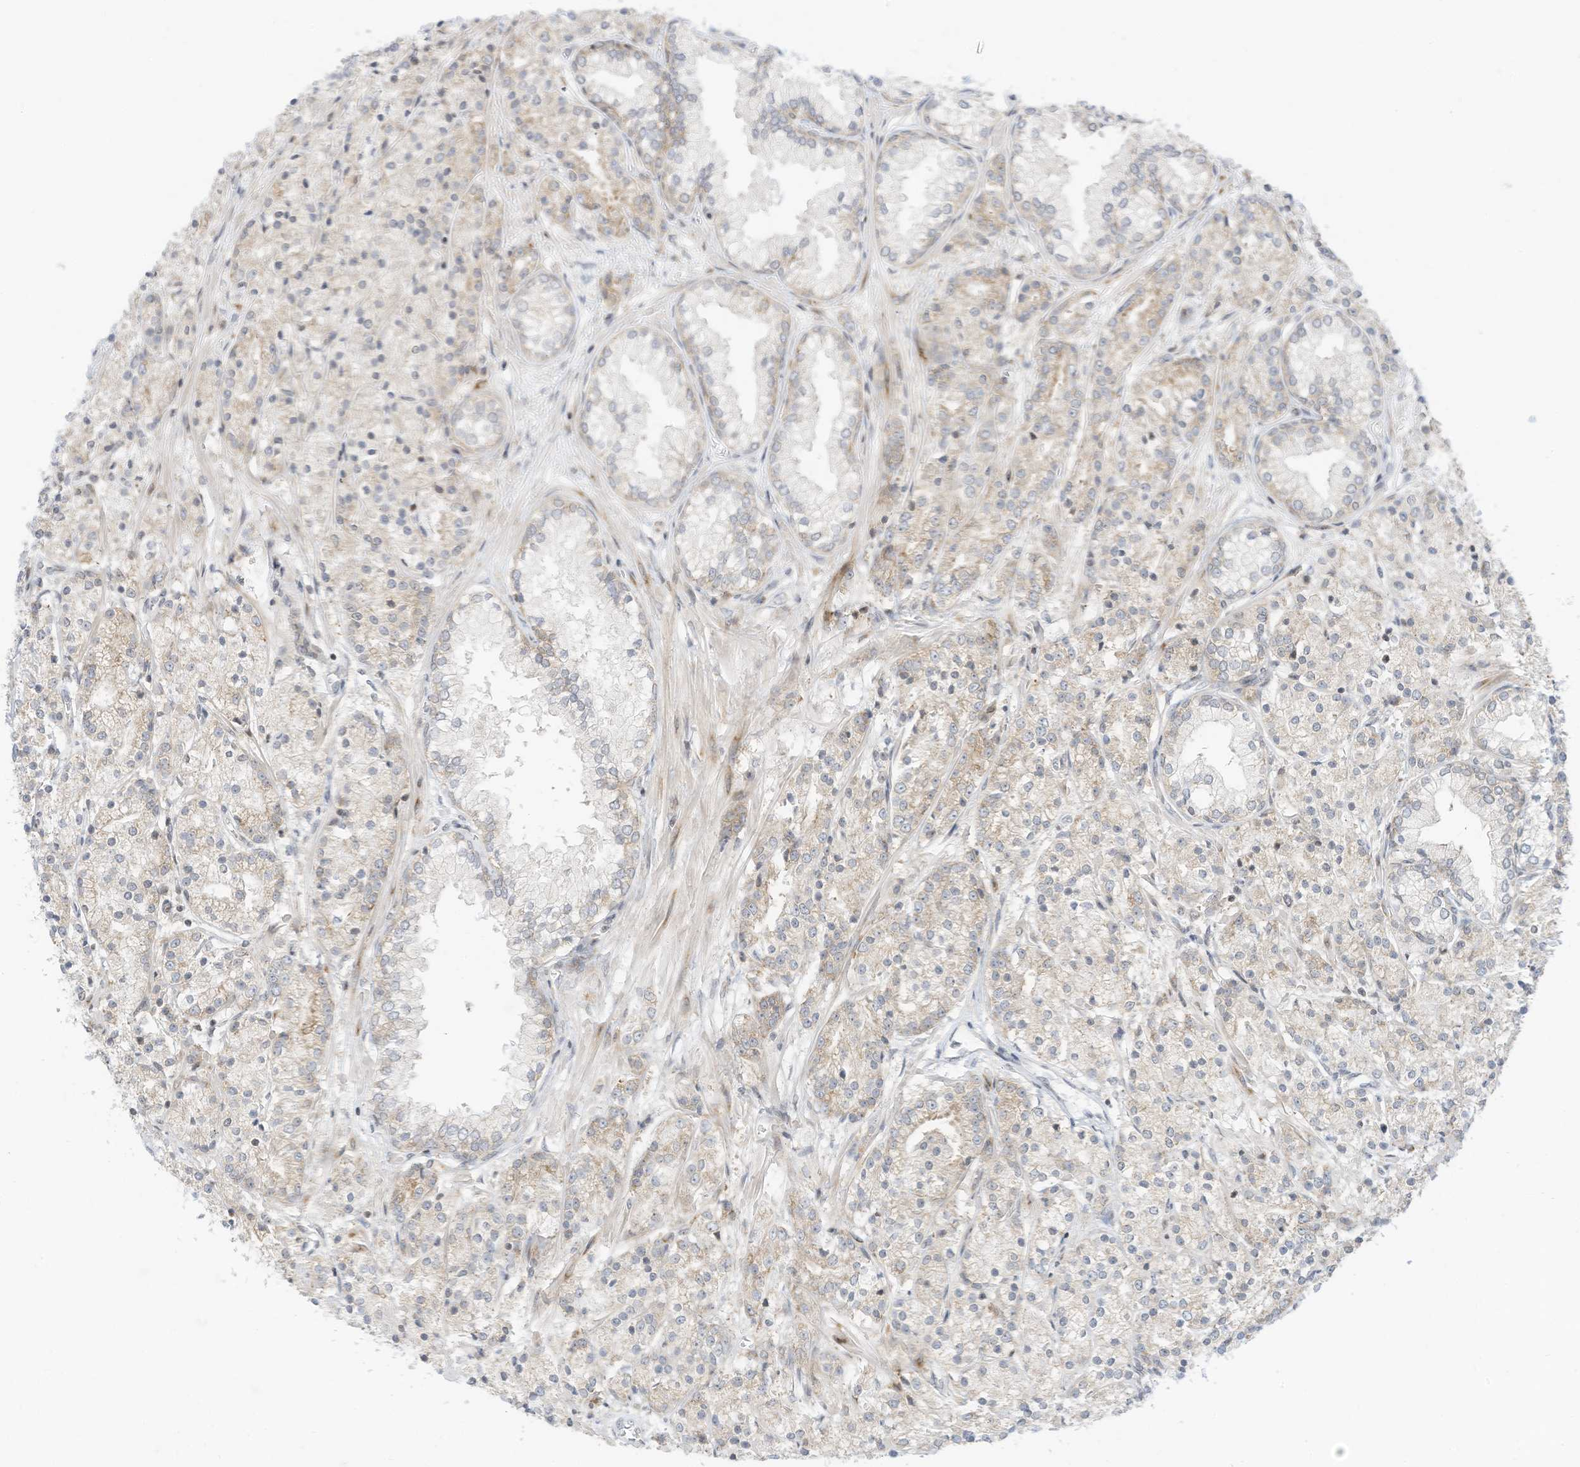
{"staining": {"intensity": "weak", "quantity": "<25%", "location": "cytoplasmic/membranous"}, "tissue": "prostate cancer", "cell_type": "Tumor cells", "image_type": "cancer", "snomed": [{"axis": "morphology", "description": "Adenocarcinoma, High grade"}, {"axis": "topography", "description": "Prostate"}], "caption": "DAB (3,3'-diaminobenzidine) immunohistochemical staining of prostate cancer demonstrates no significant positivity in tumor cells.", "gene": "EDF1", "patient": {"sex": "male", "age": 69}}